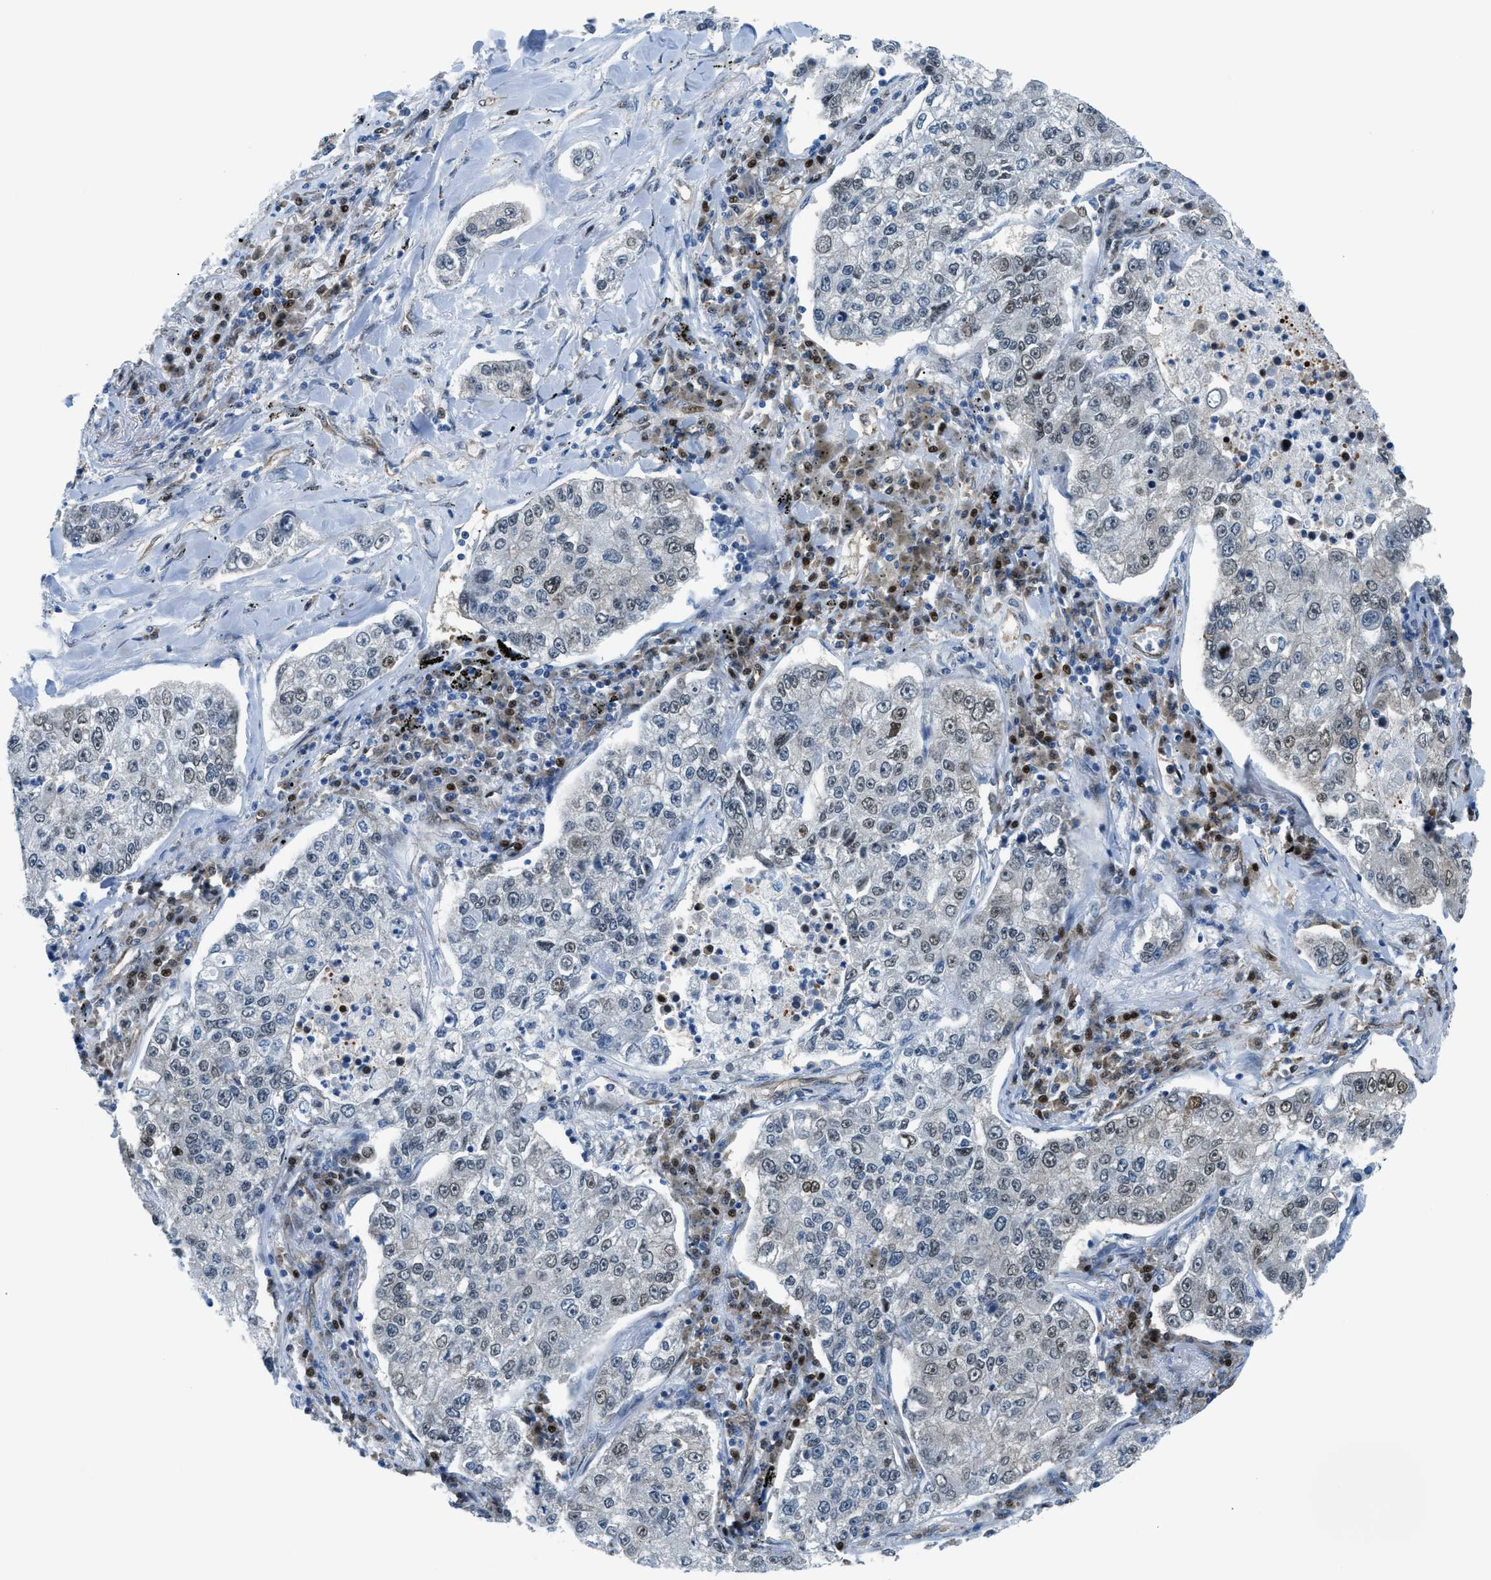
{"staining": {"intensity": "weak", "quantity": "<25%", "location": "nuclear"}, "tissue": "lung cancer", "cell_type": "Tumor cells", "image_type": "cancer", "snomed": [{"axis": "morphology", "description": "Adenocarcinoma, NOS"}, {"axis": "topography", "description": "Lung"}], "caption": "Immunohistochemistry photomicrograph of lung cancer stained for a protein (brown), which displays no staining in tumor cells.", "gene": "YWHAE", "patient": {"sex": "male", "age": 49}}